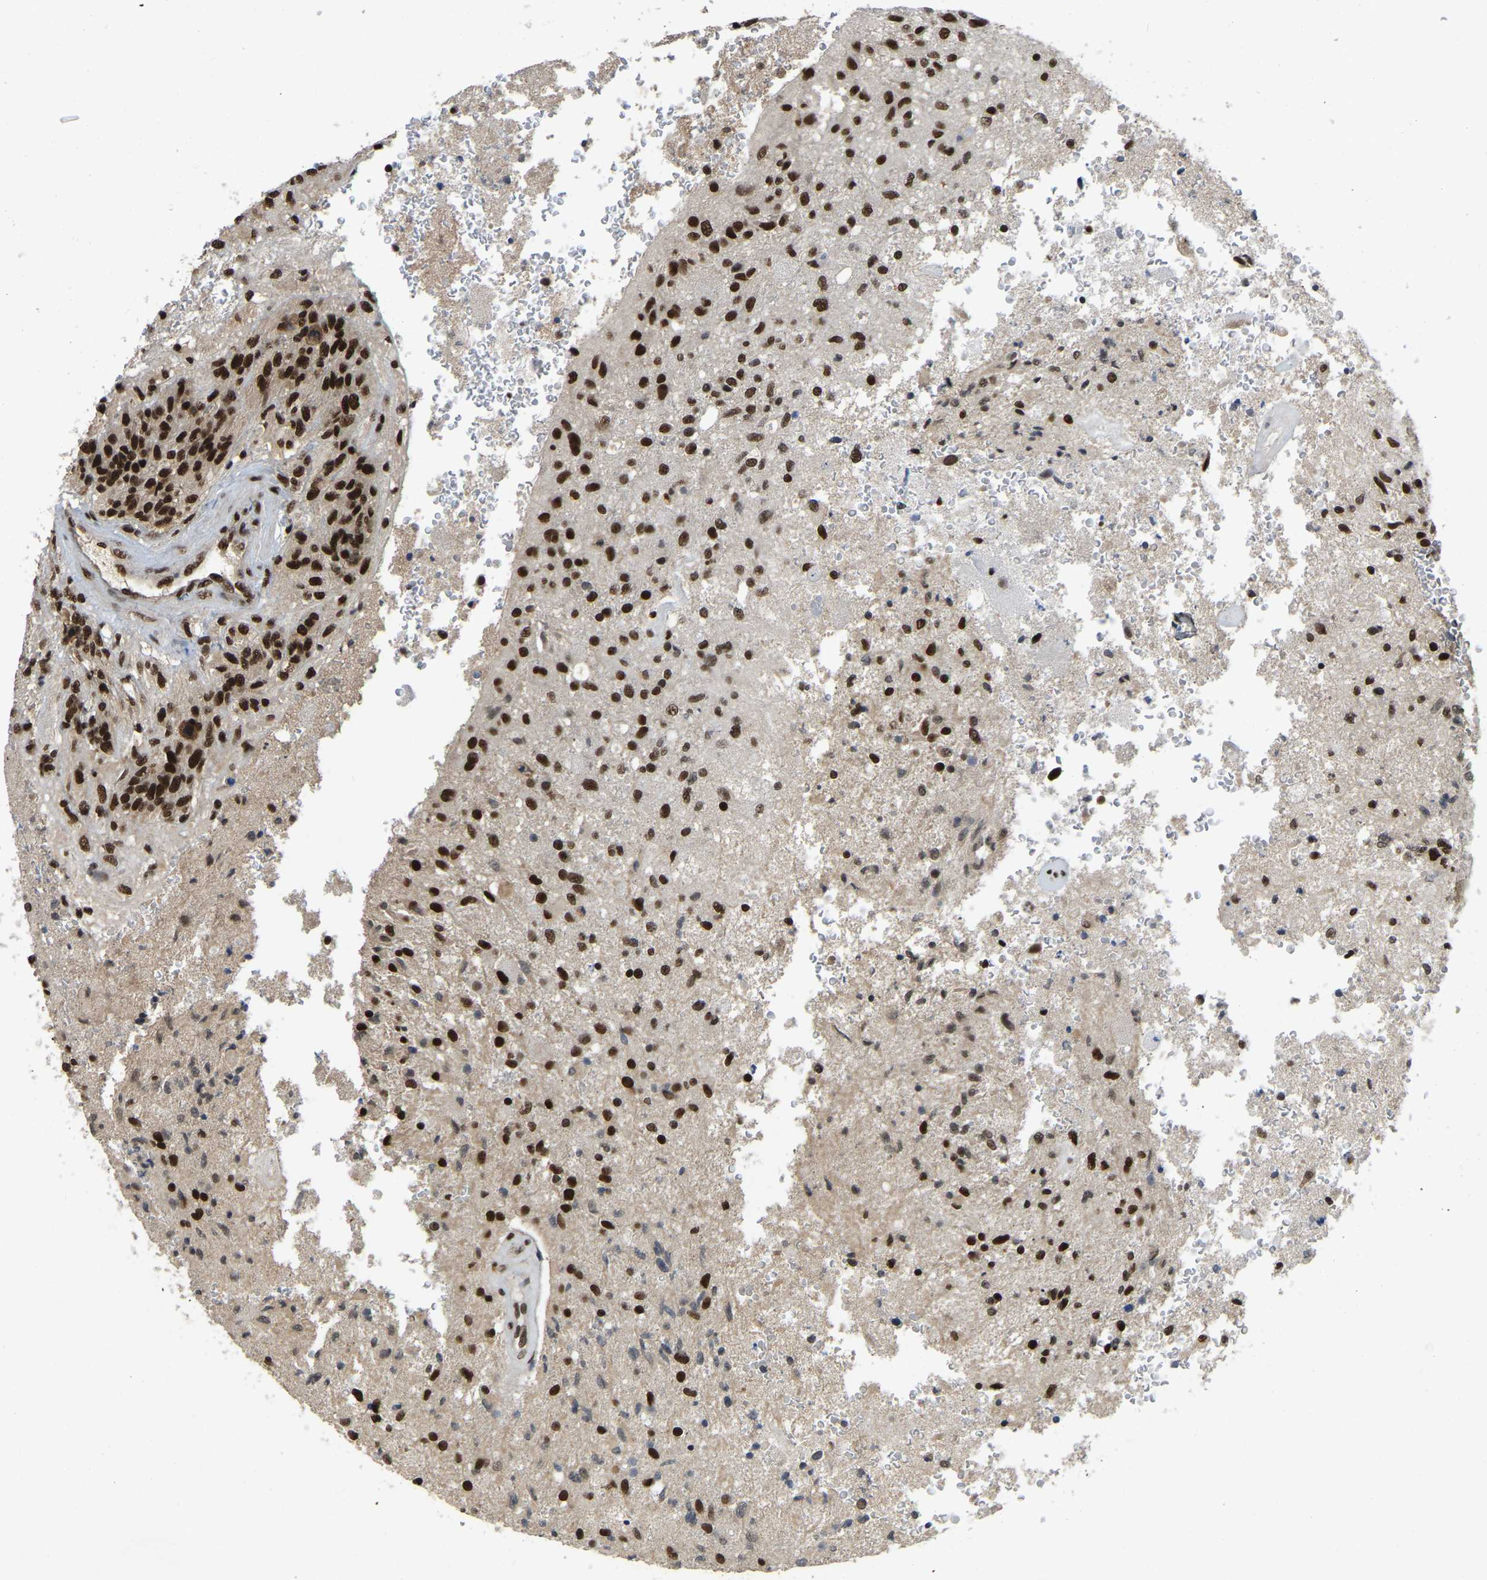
{"staining": {"intensity": "strong", "quantity": ">75%", "location": "nuclear"}, "tissue": "glioma", "cell_type": "Tumor cells", "image_type": "cancer", "snomed": [{"axis": "morphology", "description": "Normal tissue, NOS"}, {"axis": "morphology", "description": "Glioma, malignant, High grade"}, {"axis": "topography", "description": "Cerebral cortex"}], "caption": "IHC micrograph of neoplastic tissue: malignant glioma (high-grade) stained using IHC reveals high levels of strong protein expression localized specifically in the nuclear of tumor cells, appearing as a nuclear brown color.", "gene": "TBL1XR1", "patient": {"sex": "male", "age": 77}}